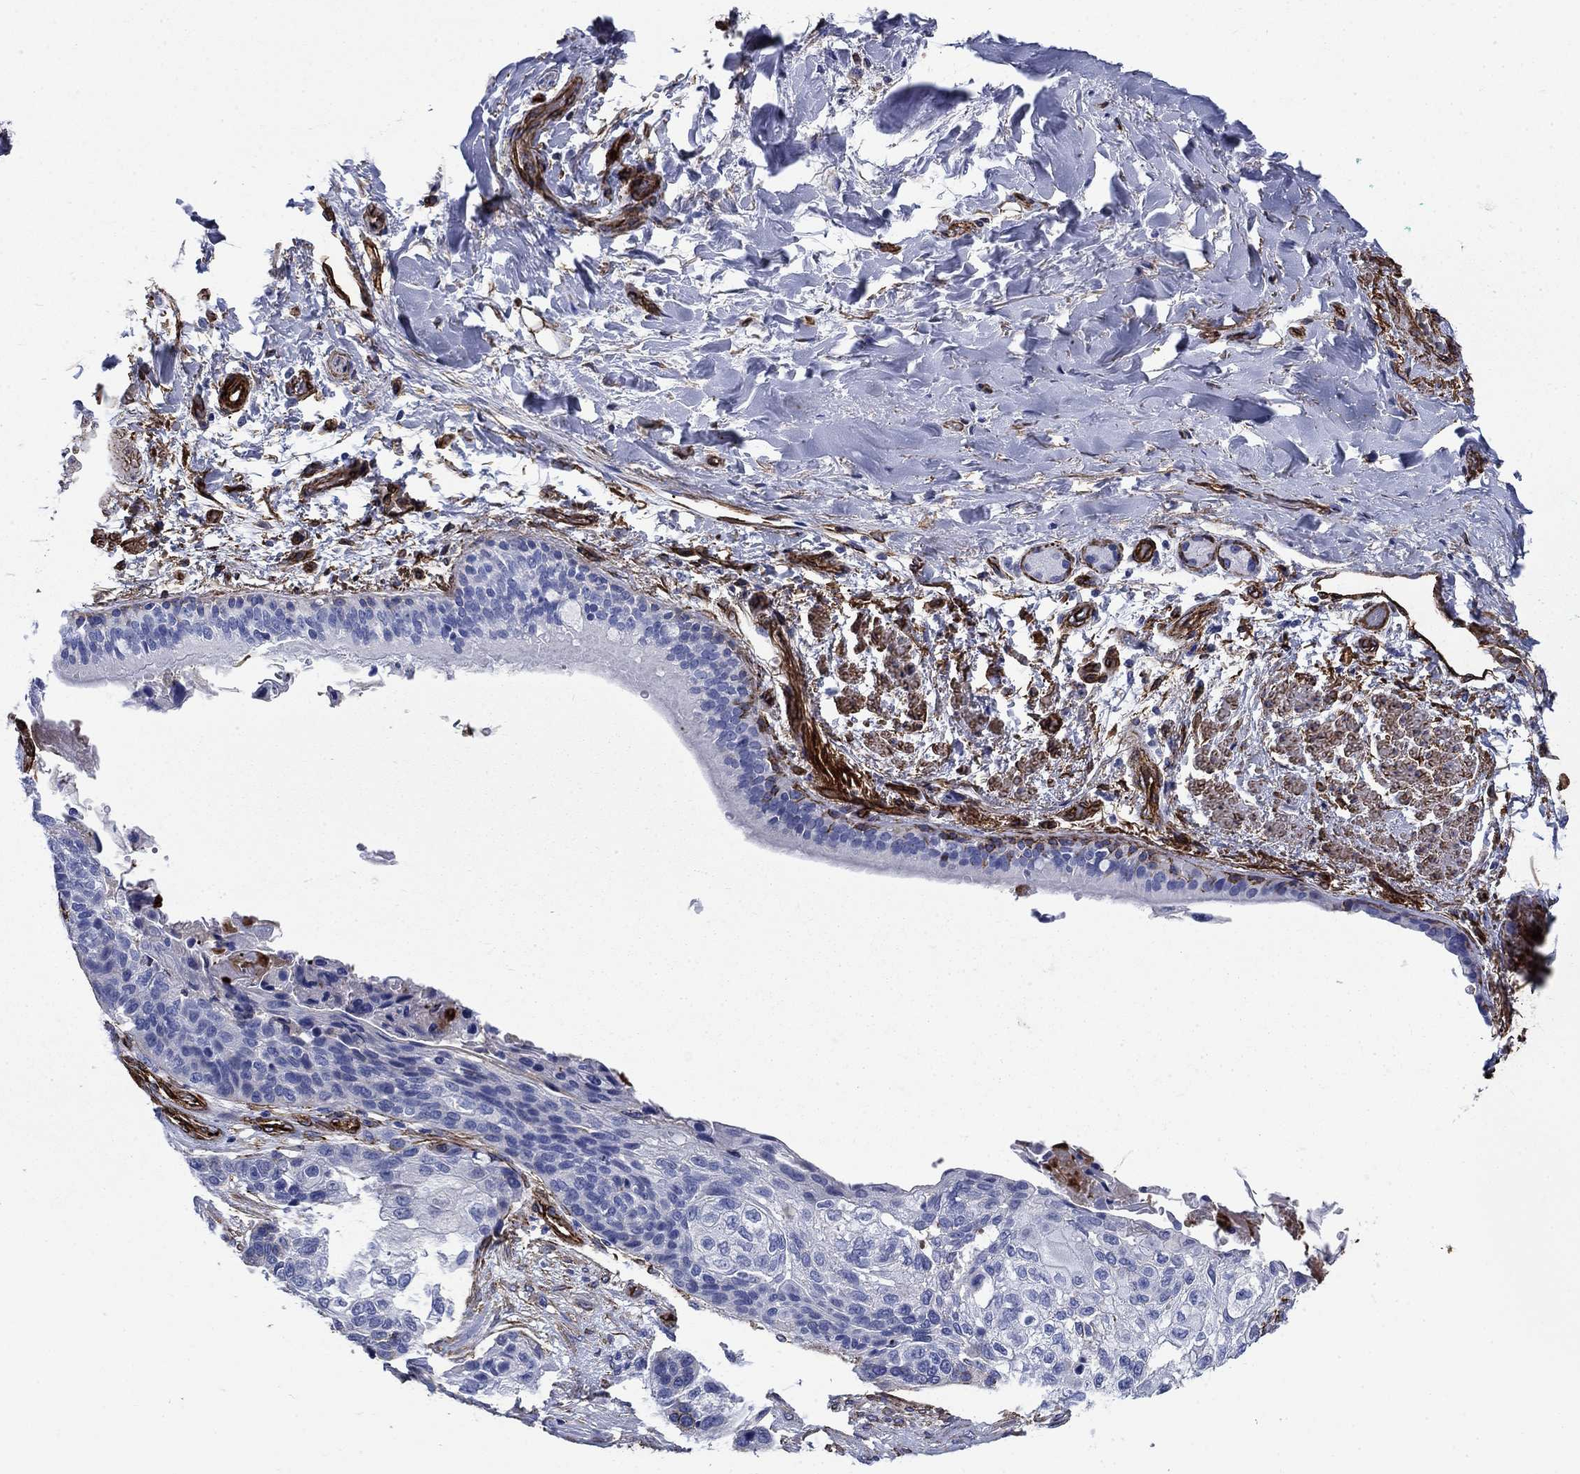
{"staining": {"intensity": "negative", "quantity": "none", "location": "none"}, "tissue": "lung cancer", "cell_type": "Tumor cells", "image_type": "cancer", "snomed": [{"axis": "morphology", "description": "Squamous cell carcinoma, NOS"}, {"axis": "topography", "description": "Lung"}], "caption": "There is no significant positivity in tumor cells of lung cancer (squamous cell carcinoma).", "gene": "VTN", "patient": {"sex": "male", "age": 69}}